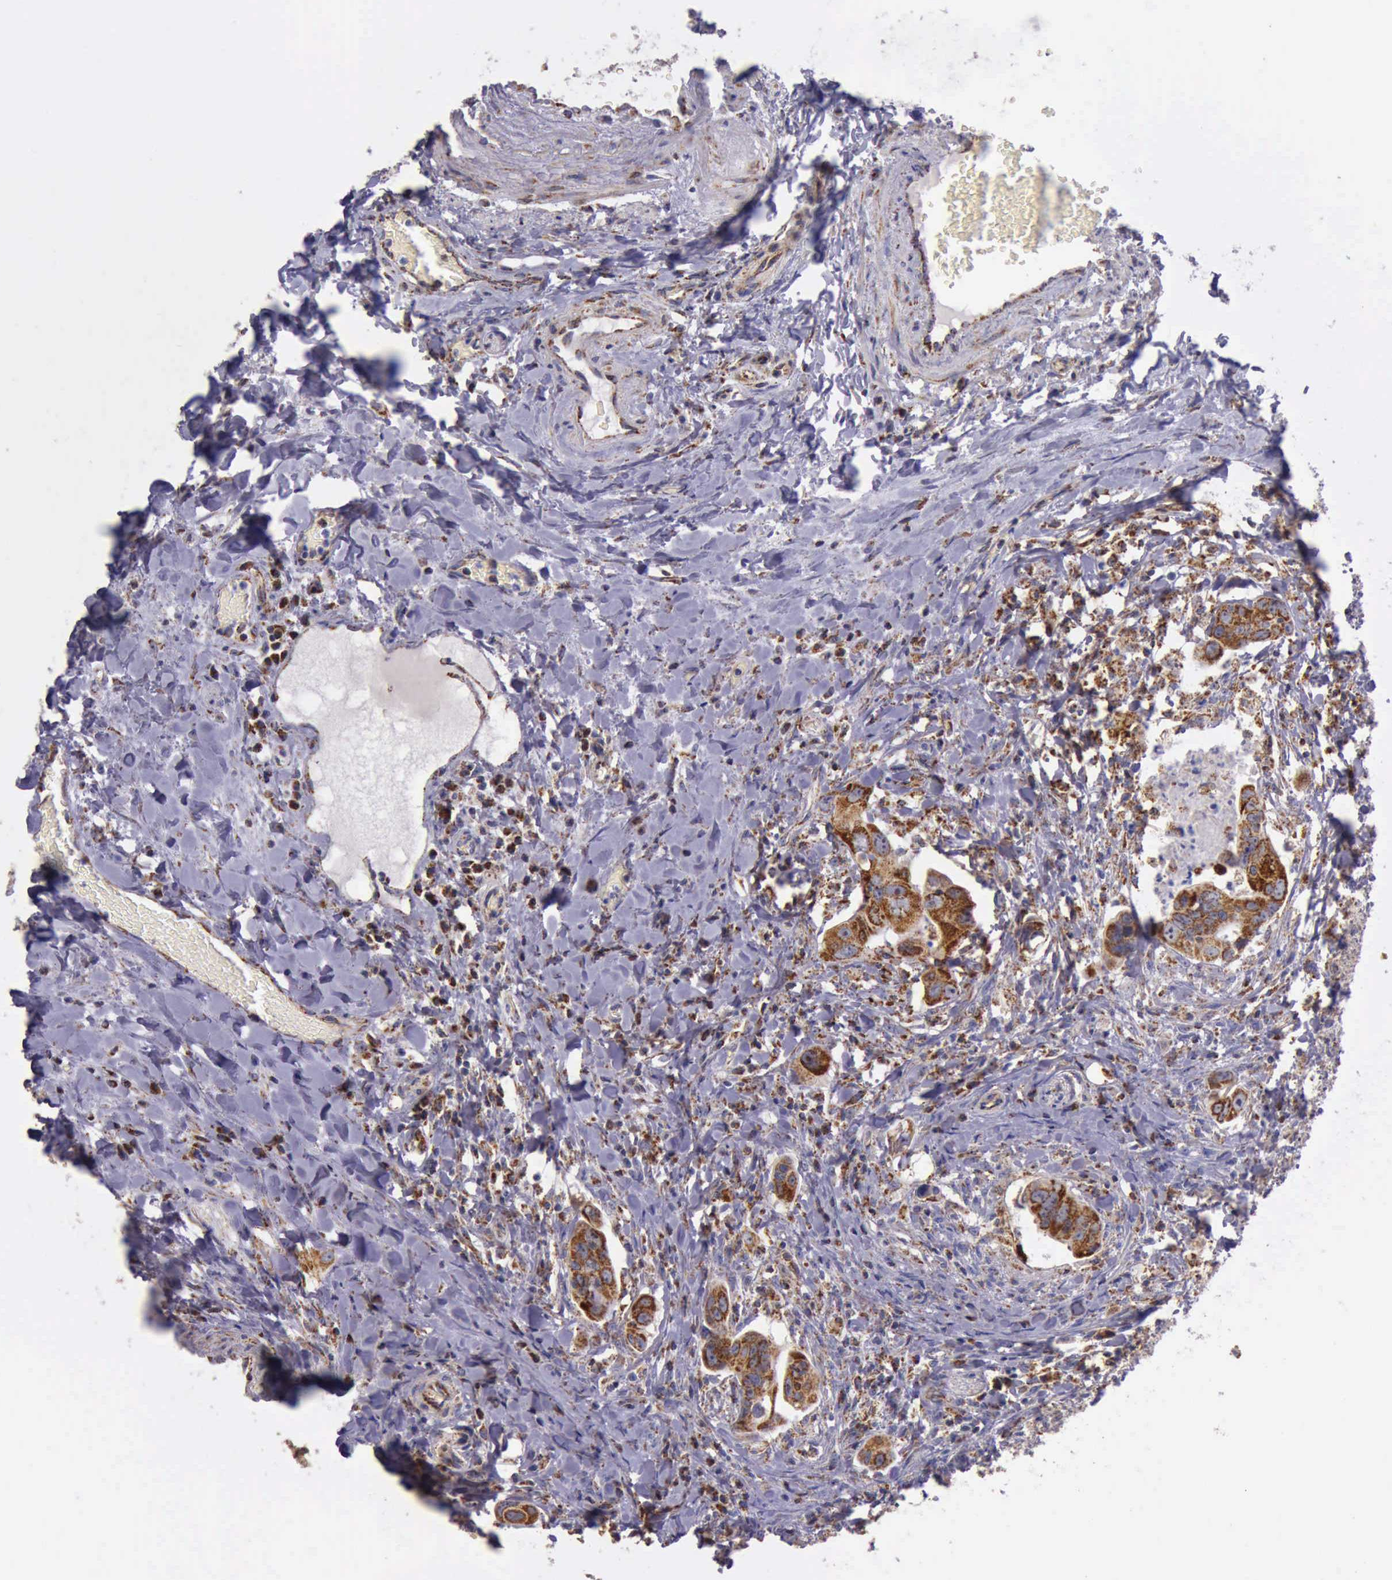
{"staining": {"intensity": "strong", "quantity": ">75%", "location": "cytoplasmic/membranous"}, "tissue": "colorectal cancer", "cell_type": "Tumor cells", "image_type": "cancer", "snomed": [{"axis": "morphology", "description": "Adenocarcinoma, NOS"}, {"axis": "topography", "description": "Rectum"}], "caption": "Adenocarcinoma (colorectal) tissue displays strong cytoplasmic/membranous expression in approximately >75% of tumor cells (IHC, brightfield microscopy, high magnification).", "gene": "TXN2", "patient": {"sex": "male", "age": 53}}